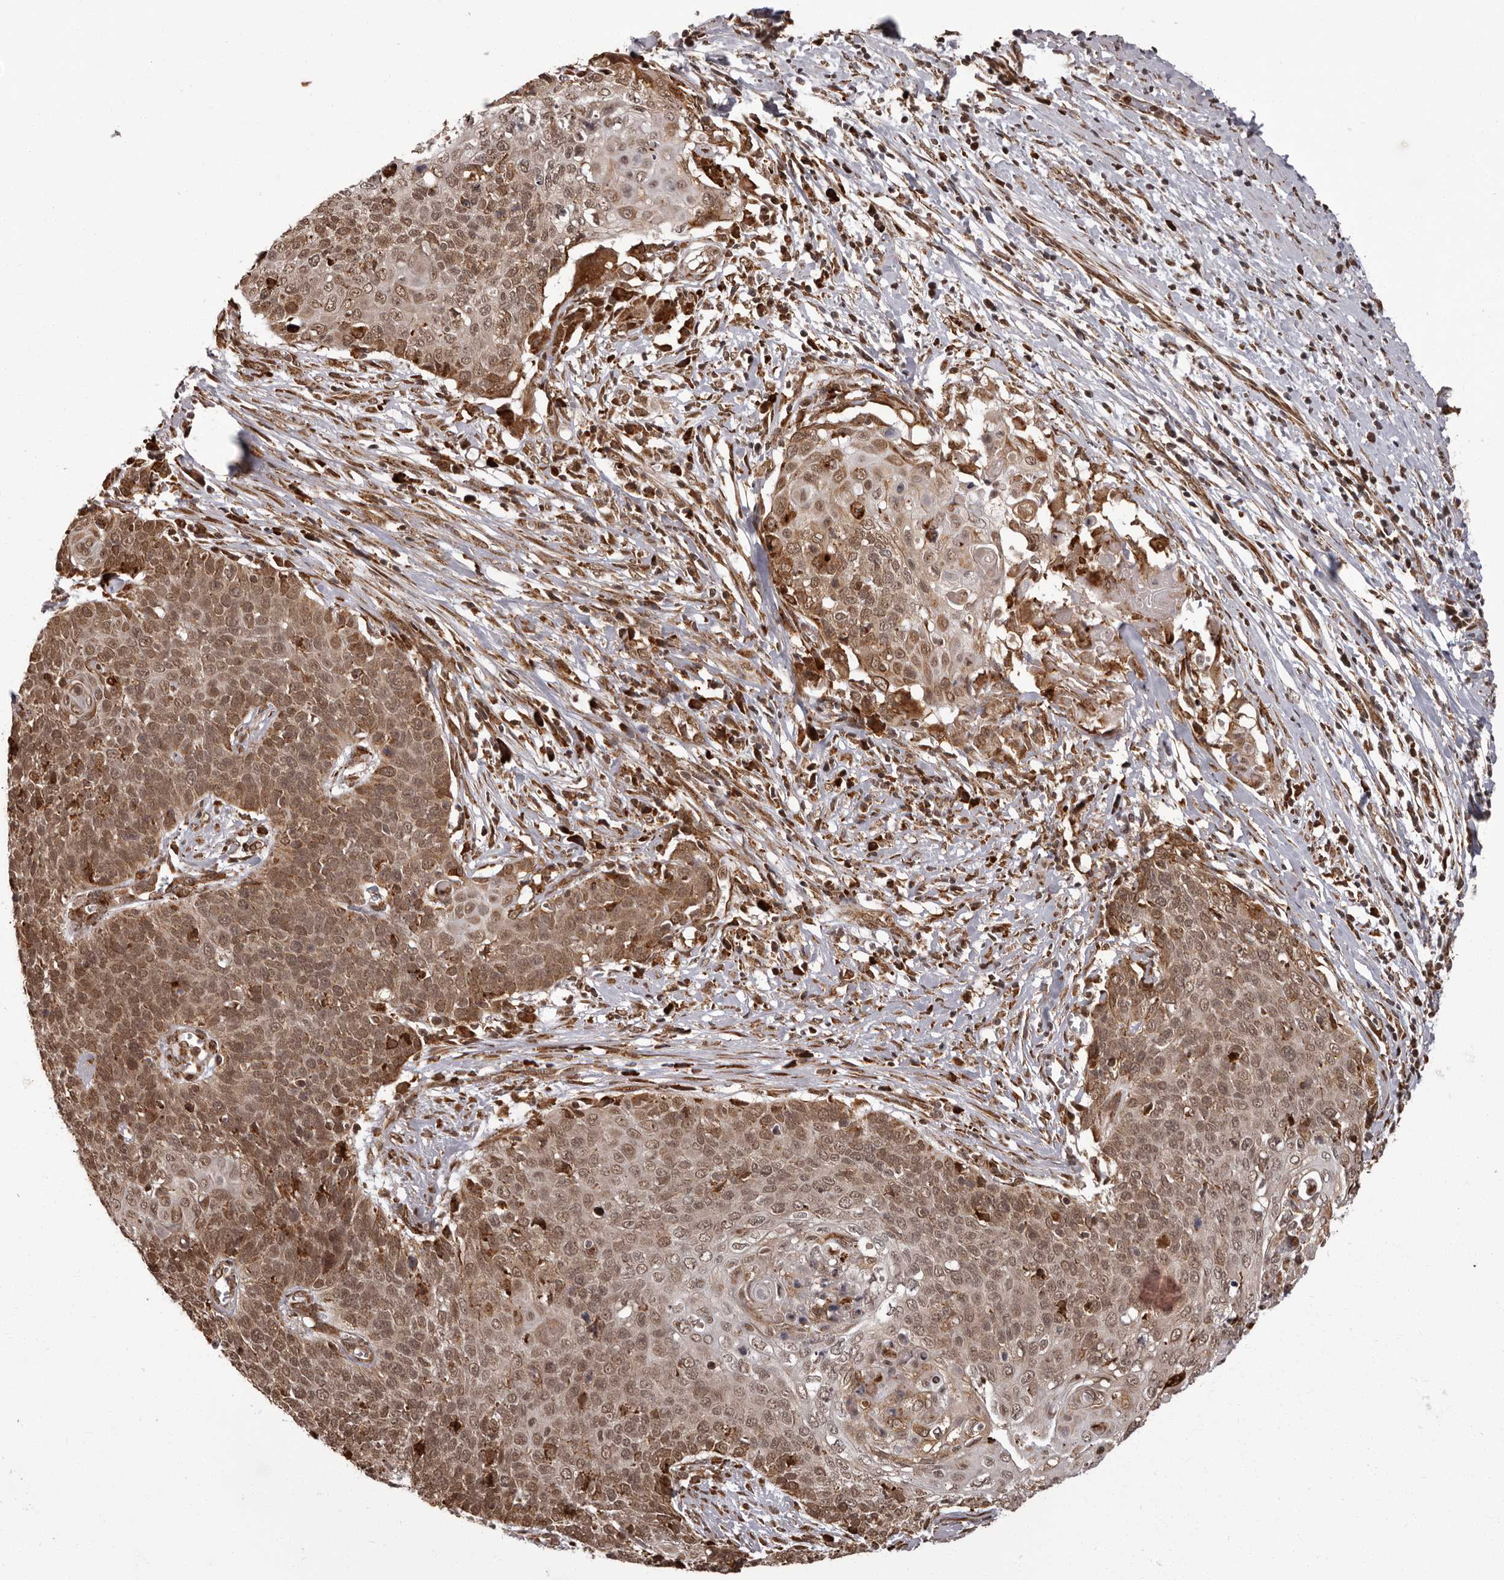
{"staining": {"intensity": "moderate", "quantity": ">75%", "location": "cytoplasmic/membranous,nuclear"}, "tissue": "cervical cancer", "cell_type": "Tumor cells", "image_type": "cancer", "snomed": [{"axis": "morphology", "description": "Squamous cell carcinoma, NOS"}, {"axis": "topography", "description": "Cervix"}], "caption": "This micrograph demonstrates cervical cancer (squamous cell carcinoma) stained with immunohistochemistry to label a protein in brown. The cytoplasmic/membranous and nuclear of tumor cells show moderate positivity for the protein. Nuclei are counter-stained blue.", "gene": "IL32", "patient": {"sex": "female", "age": 39}}